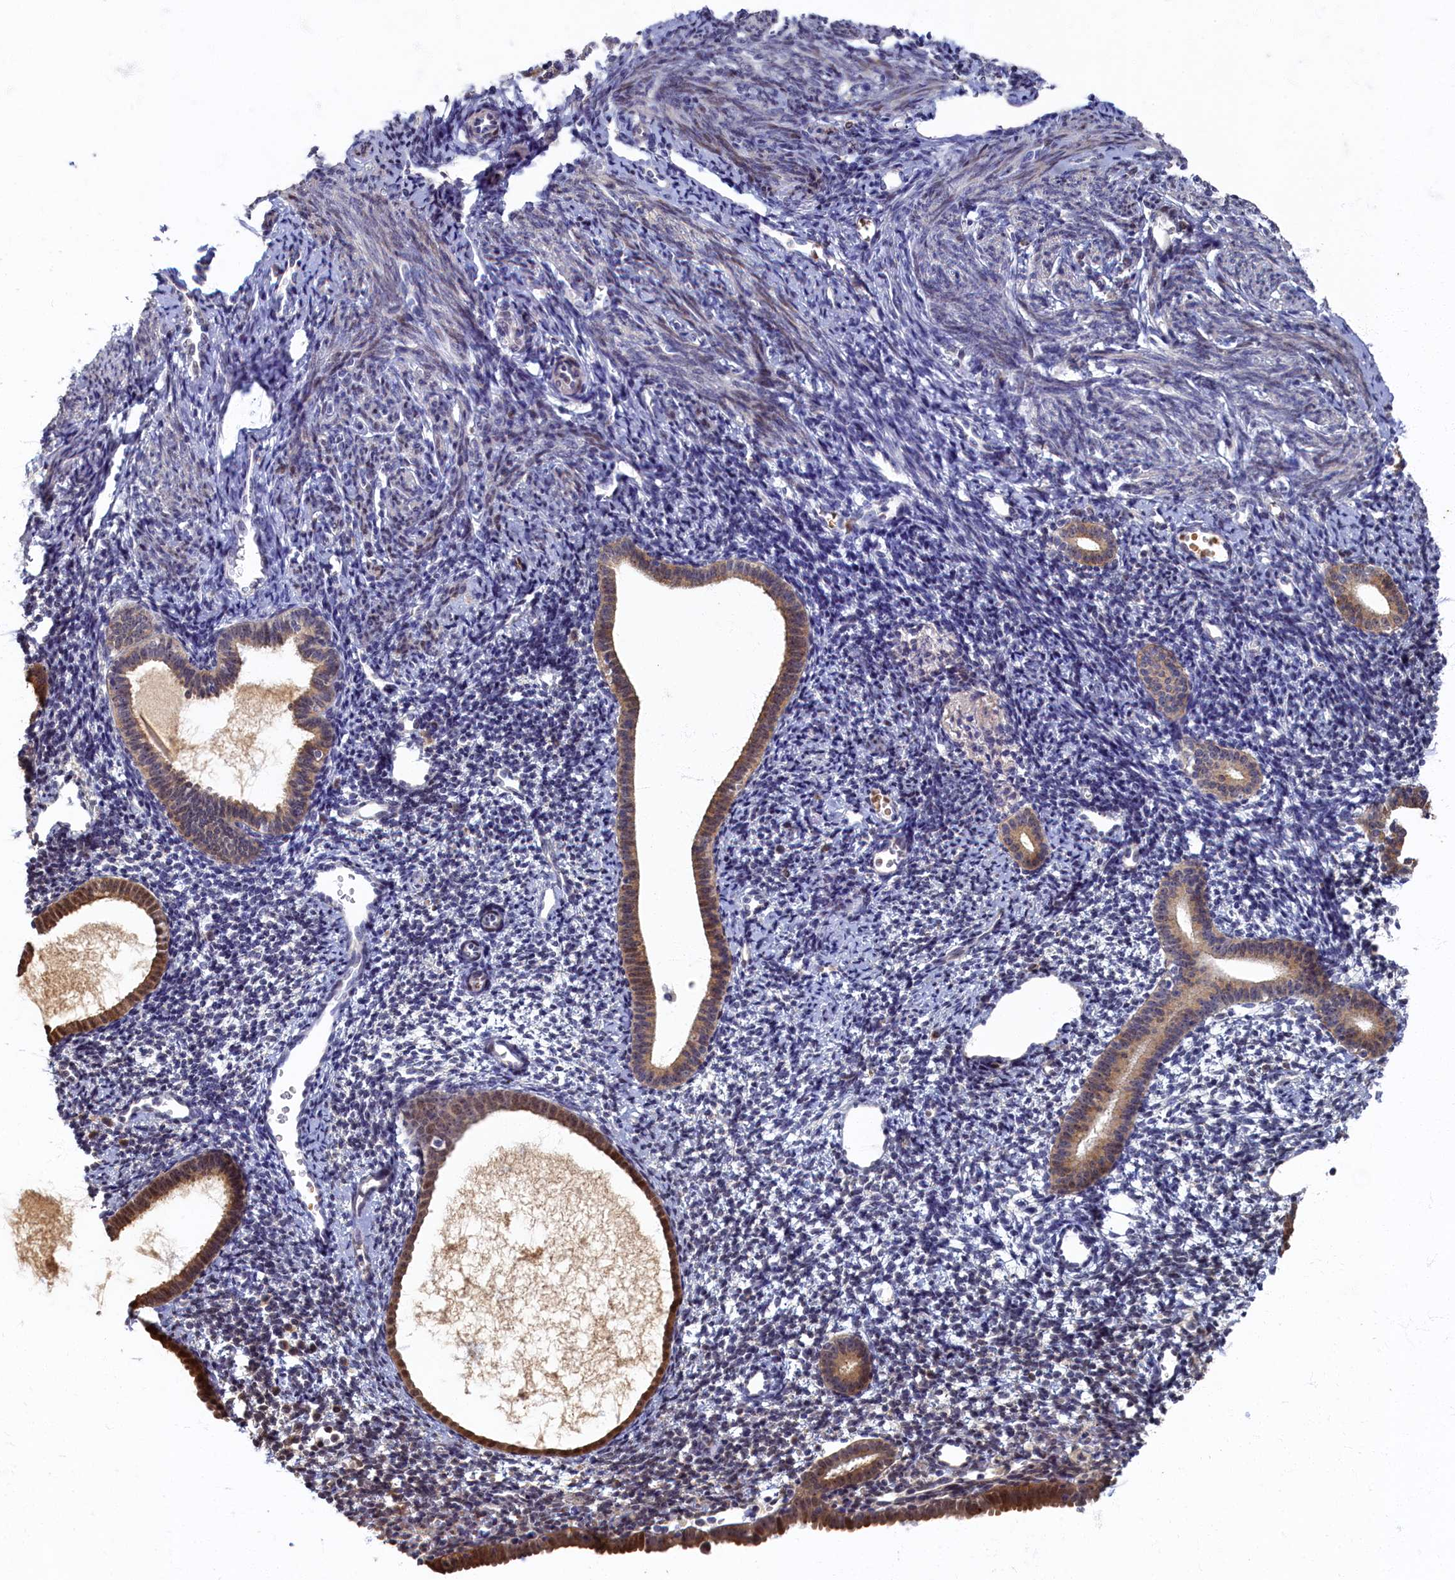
{"staining": {"intensity": "negative", "quantity": "none", "location": "none"}, "tissue": "endometrium", "cell_type": "Cells in endometrial stroma", "image_type": "normal", "snomed": [{"axis": "morphology", "description": "Normal tissue, NOS"}, {"axis": "topography", "description": "Endometrium"}], "caption": "IHC histopathology image of benign endometrium: human endometrium stained with DAB (3,3'-diaminobenzidine) exhibits no significant protein staining in cells in endometrial stroma. (Brightfield microscopy of DAB (3,3'-diaminobenzidine) IHC at high magnification).", "gene": "HUNK", "patient": {"sex": "female", "age": 56}}